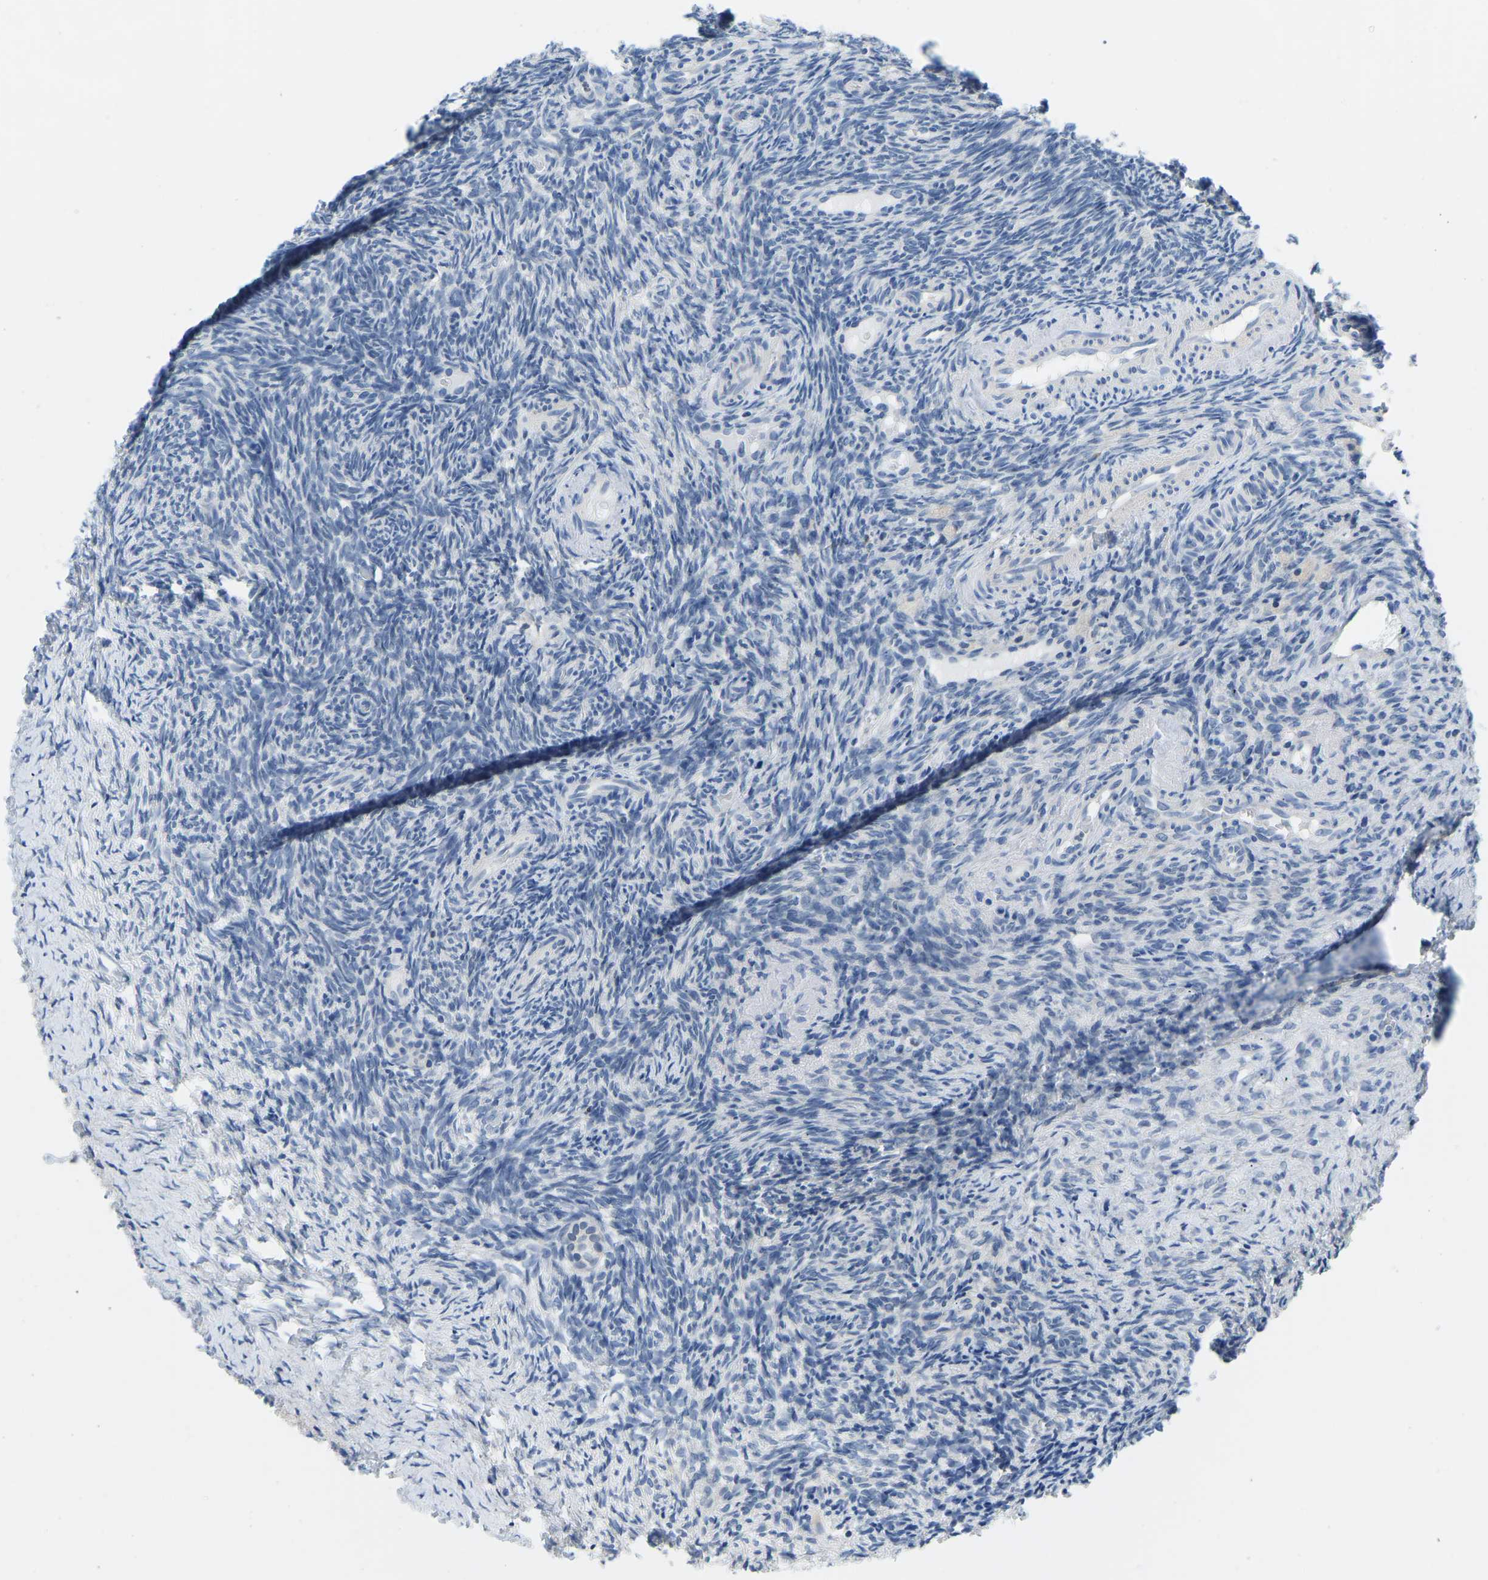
{"staining": {"intensity": "moderate", "quantity": "25%-75%", "location": "nuclear"}, "tissue": "ovary", "cell_type": "Follicle cells", "image_type": "normal", "snomed": [{"axis": "morphology", "description": "Normal tissue, NOS"}, {"axis": "topography", "description": "Ovary"}], "caption": "High-magnification brightfield microscopy of benign ovary stained with DAB (3,3'-diaminobenzidine) (brown) and counterstained with hematoxylin (blue). follicle cells exhibit moderate nuclear positivity is seen in approximately25%-75% of cells.", "gene": "VRK1", "patient": {"sex": "female", "age": 41}}